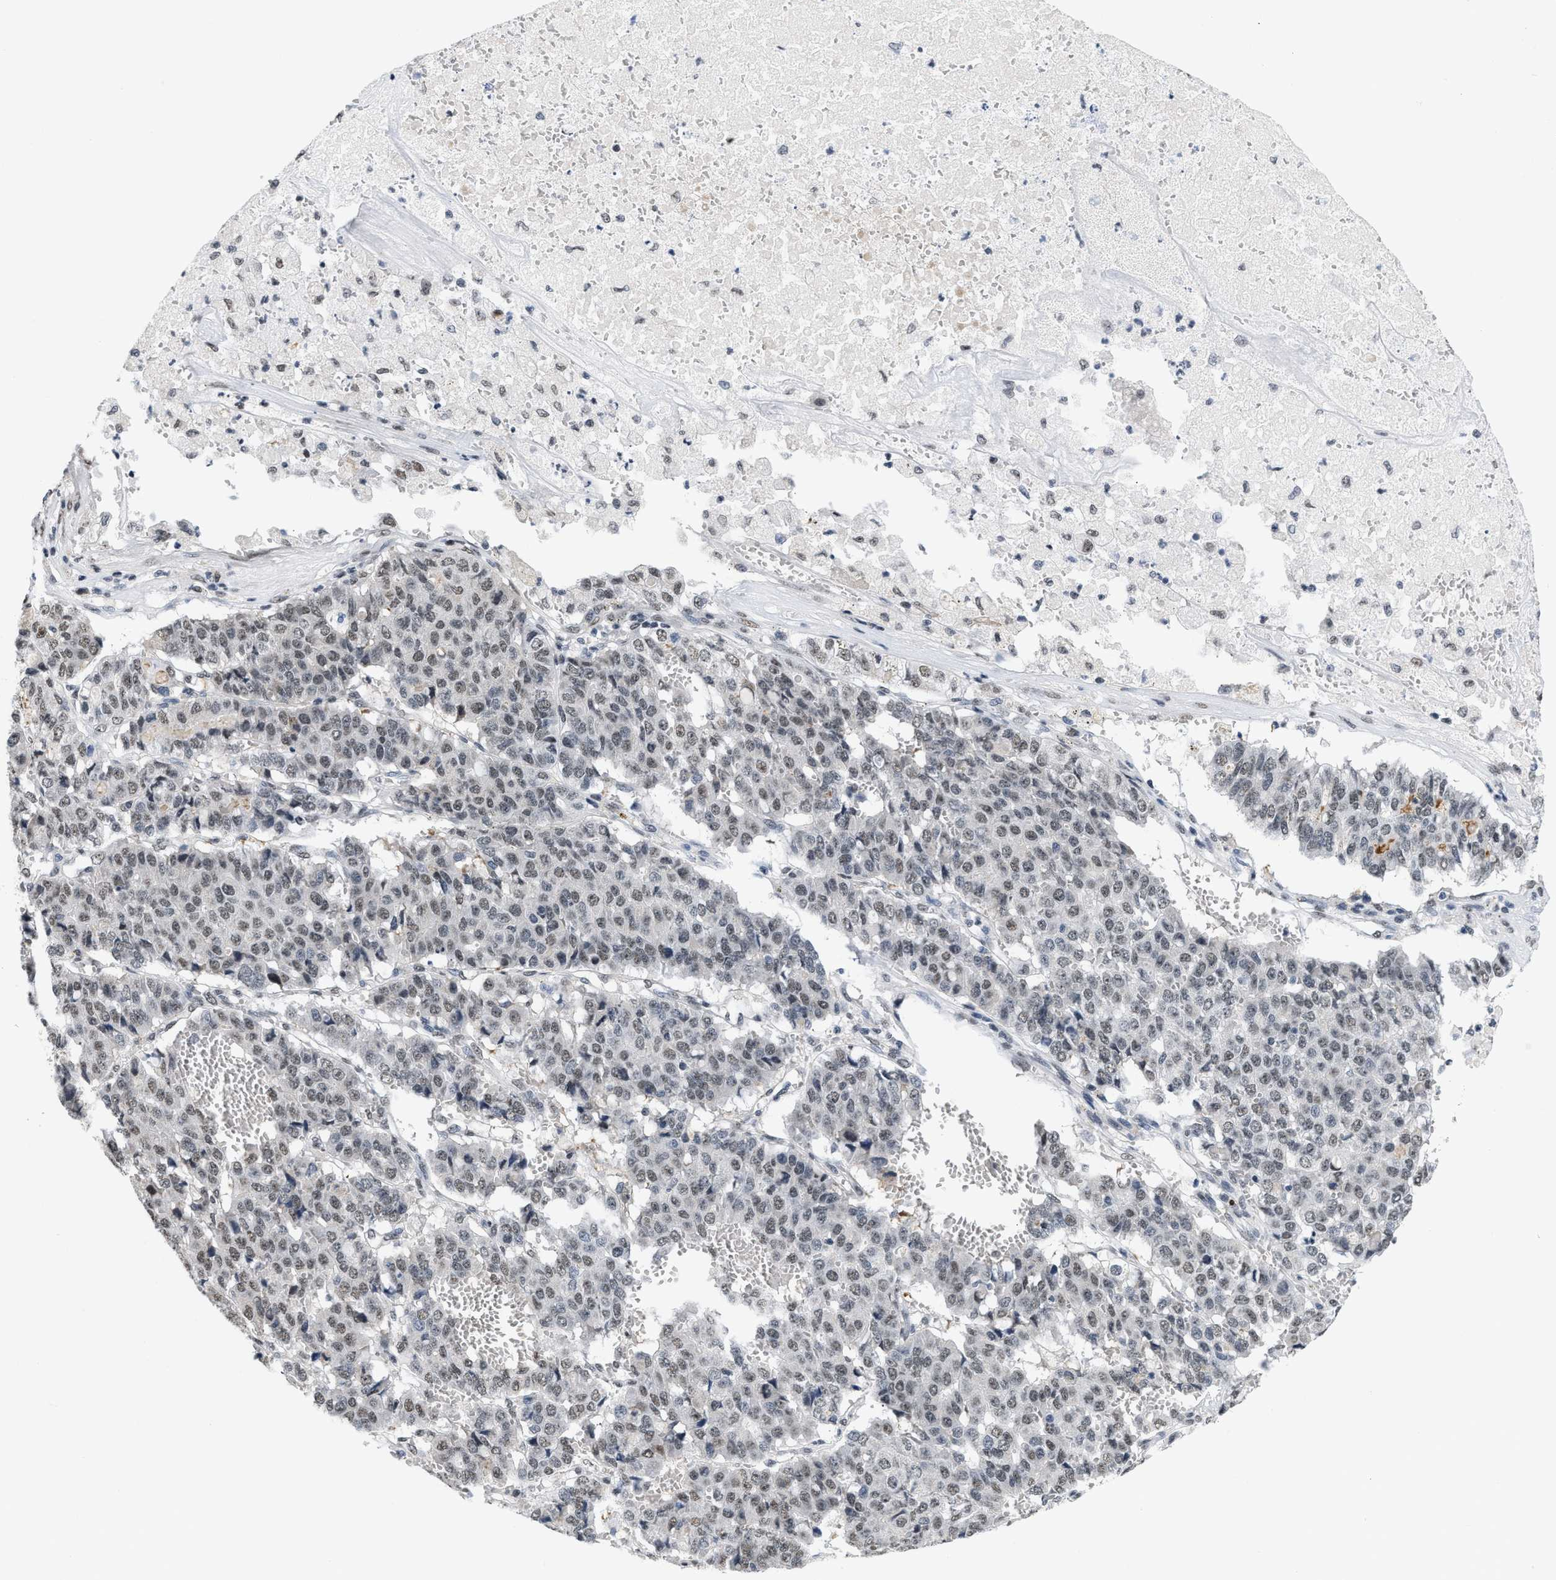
{"staining": {"intensity": "weak", "quantity": ">75%", "location": "nuclear"}, "tissue": "pancreatic cancer", "cell_type": "Tumor cells", "image_type": "cancer", "snomed": [{"axis": "morphology", "description": "Adenocarcinoma, NOS"}, {"axis": "topography", "description": "Pancreas"}], "caption": "Protein positivity by IHC demonstrates weak nuclear expression in about >75% of tumor cells in adenocarcinoma (pancreatic).", "gene": "RAF1", "patient": {"sex": "male", "age": 50}}